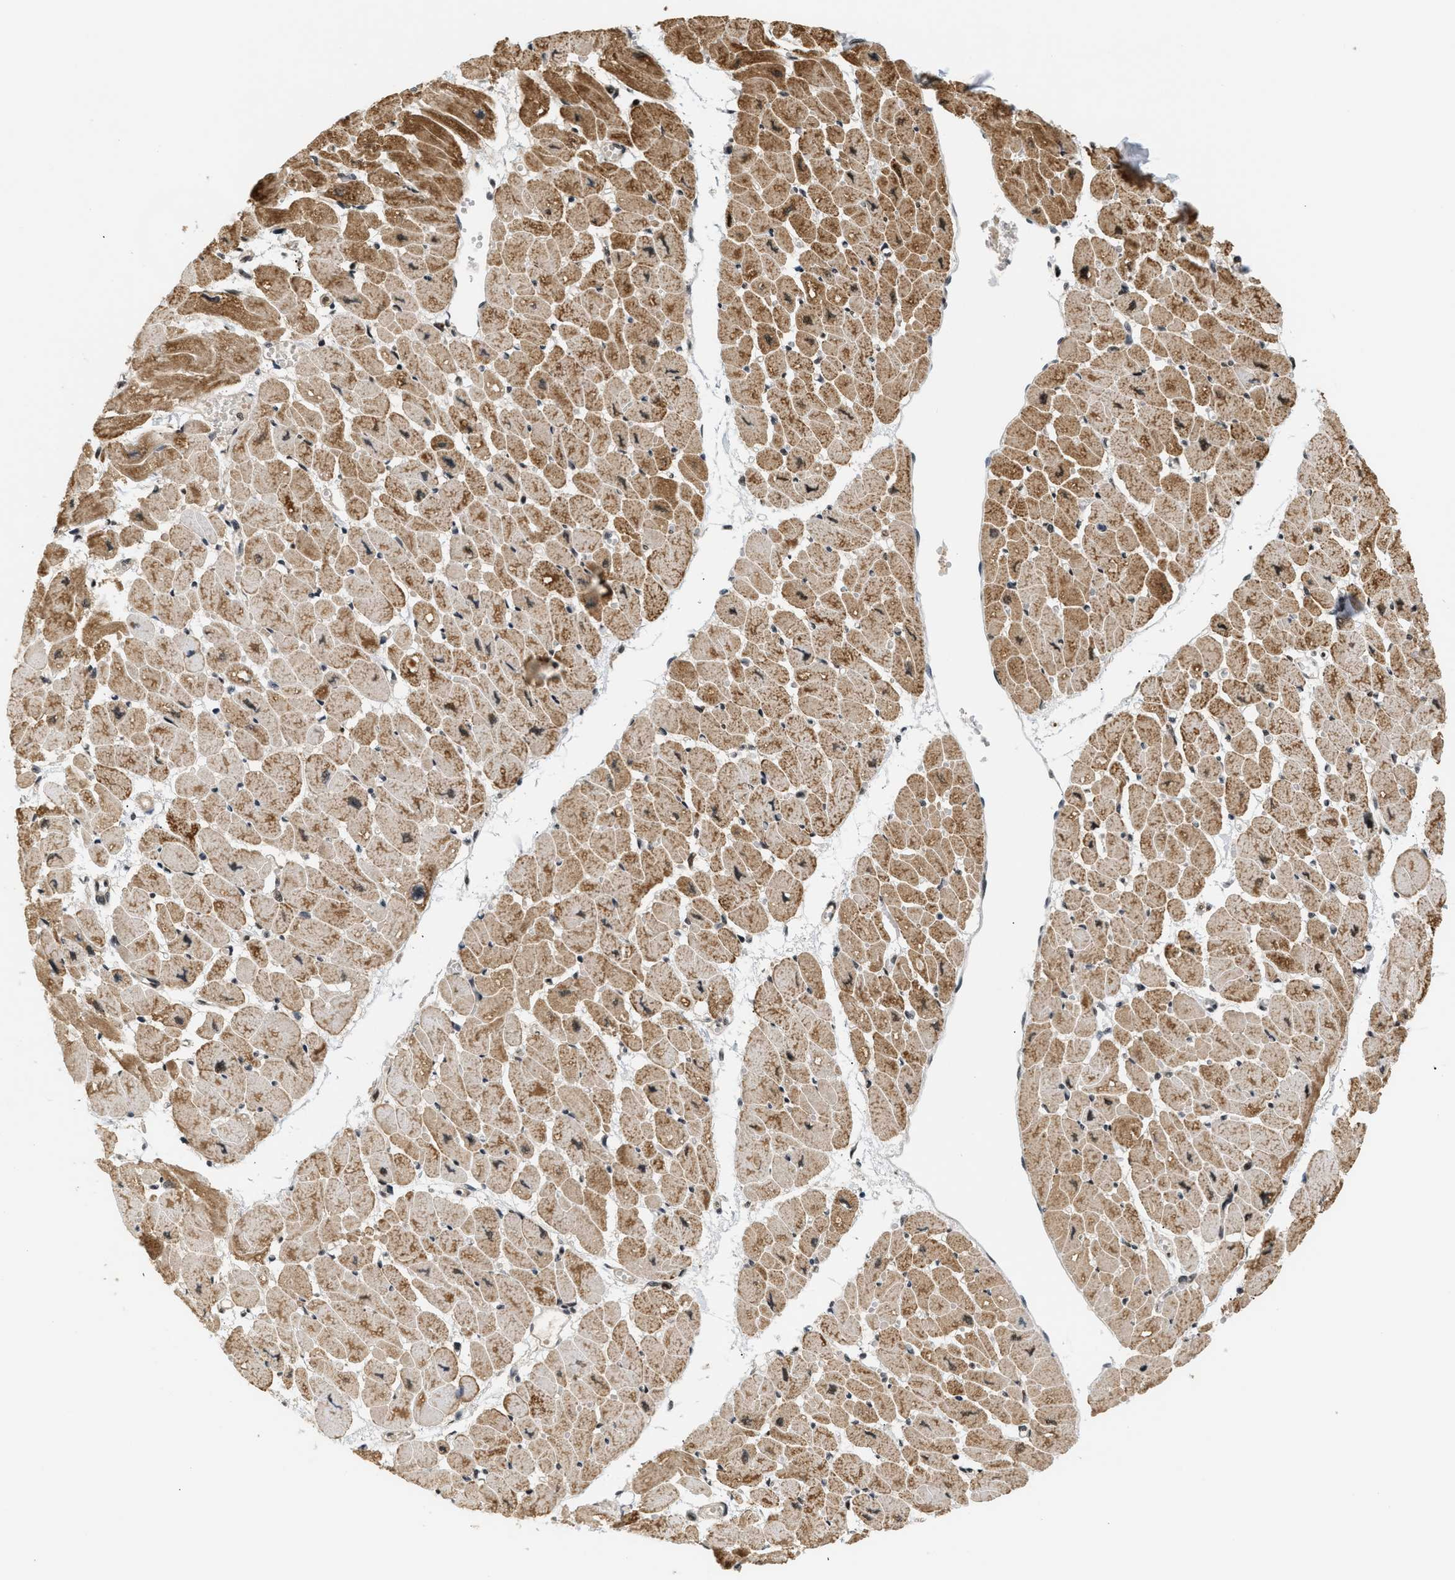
{"staining": {"intensity": "moderate", "quantity": ">75%", "location": "cytoplasmic/membranous"}, "tissue": "heart muscle", "cell_type": "Cardiomyocytes", "image_type": "normal", "snomed": [{"axis": "morphology", "description": "Normal tissue, NOS"}, {"axis": "topography", "description": "Heart"}], "caption": "Heart muscle stained with IHC demonstrates moderate cytoplasmic/membranous expression in approximately >75% of cardiomyocytes.", "gene": "RBM5", "patient": {"sex": "female", "age": 54}}